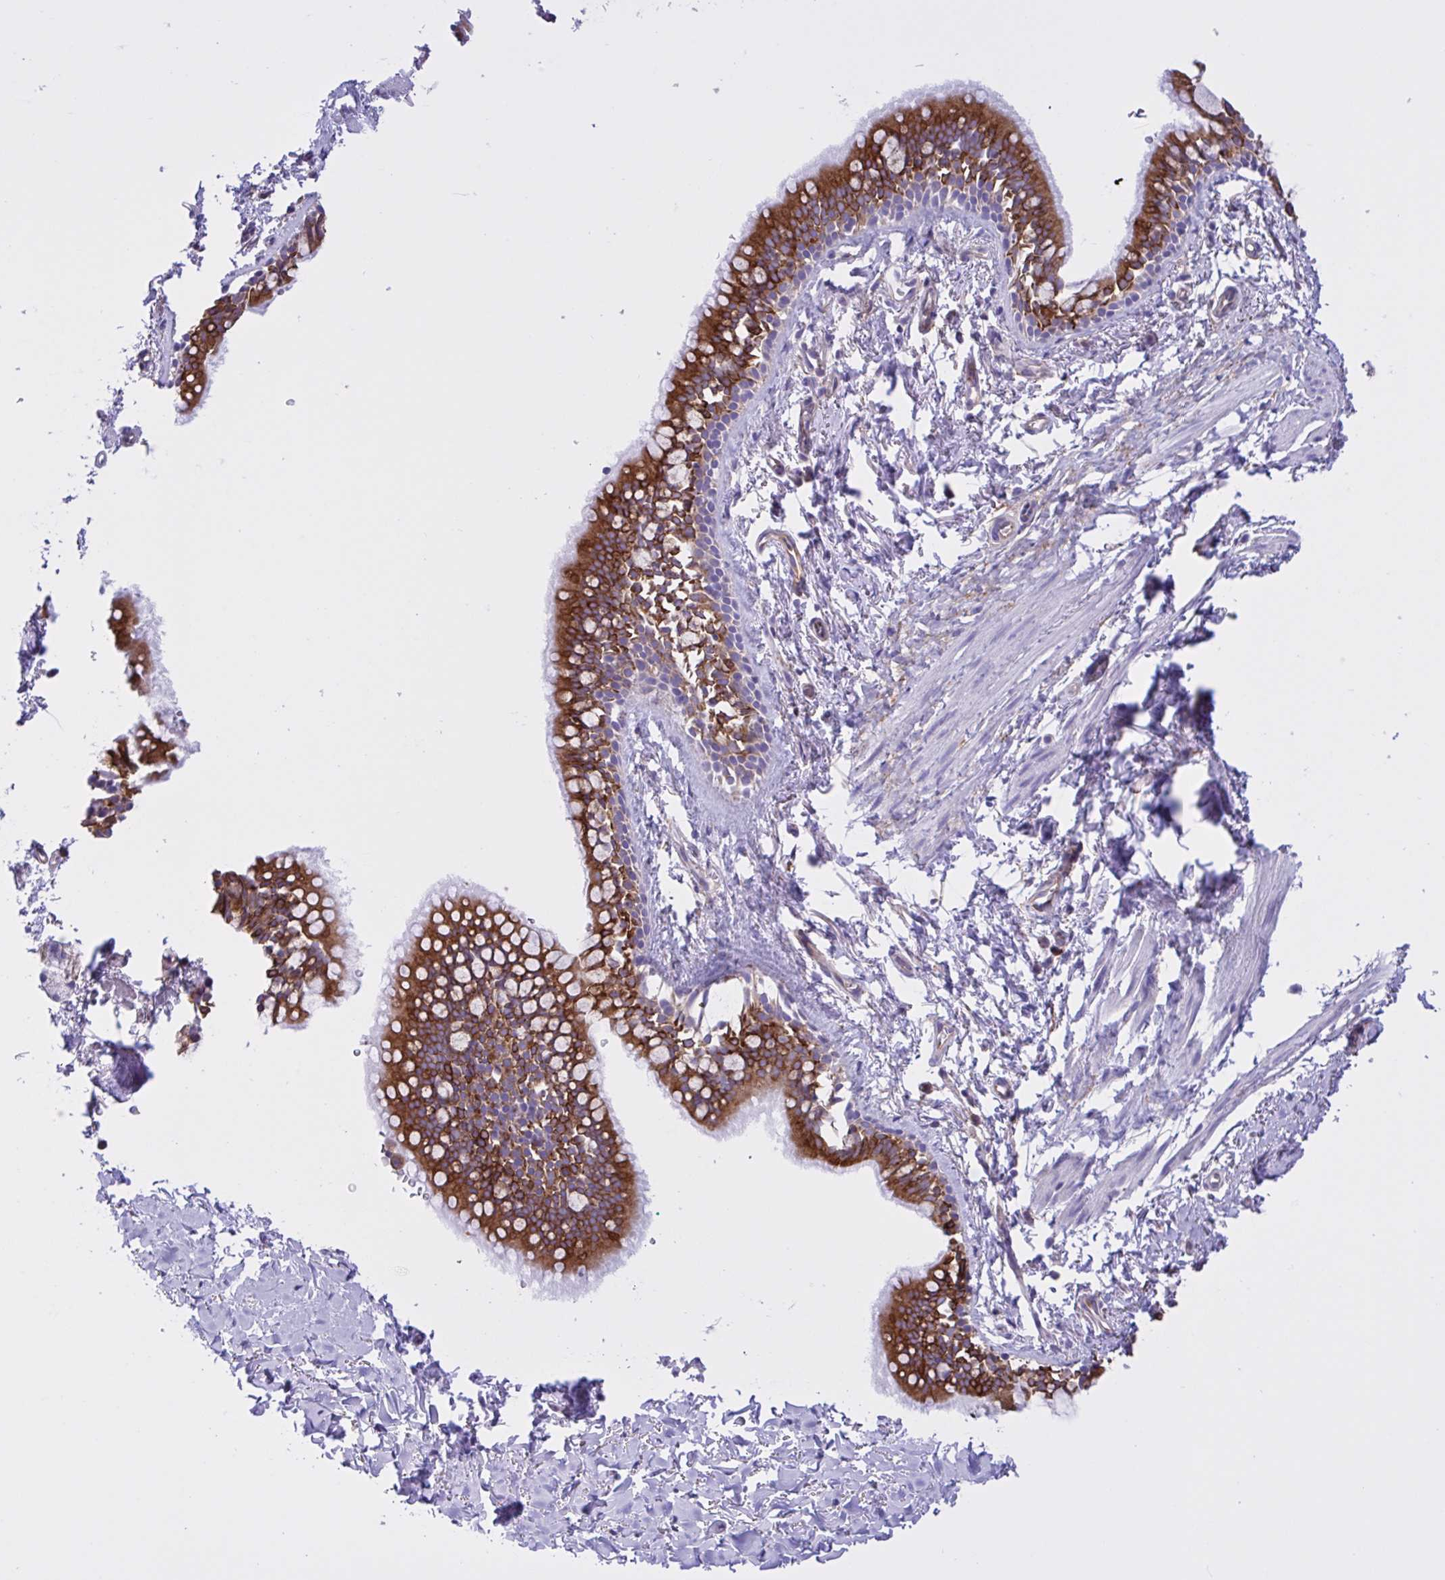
{"staining": {"intensity": "strong", "quantity": ">75%", "location": "cytoplasmic/membranous"}, "tissue": "bronchus", "cell_type": "Respiratory epithelial cells", "image_type": "normal", "snomed": [{"axis": "morphology", "description": "Normal tissue, NOS"}, {"axis": "topography", "description": "Lymph node"}, {"axis": "topography", "description": "Cartilage tissue"}, {"axis": "topography", "description": "Bronchus"}], "caption": "A high amount of strong cytoplasmic/membranous positivity is appreciated in about >75% of respiratory epithelial cells in unremarkable bronchus.", "gene": "OR51M1", "patient": {"sex": "female", "age": 70}}